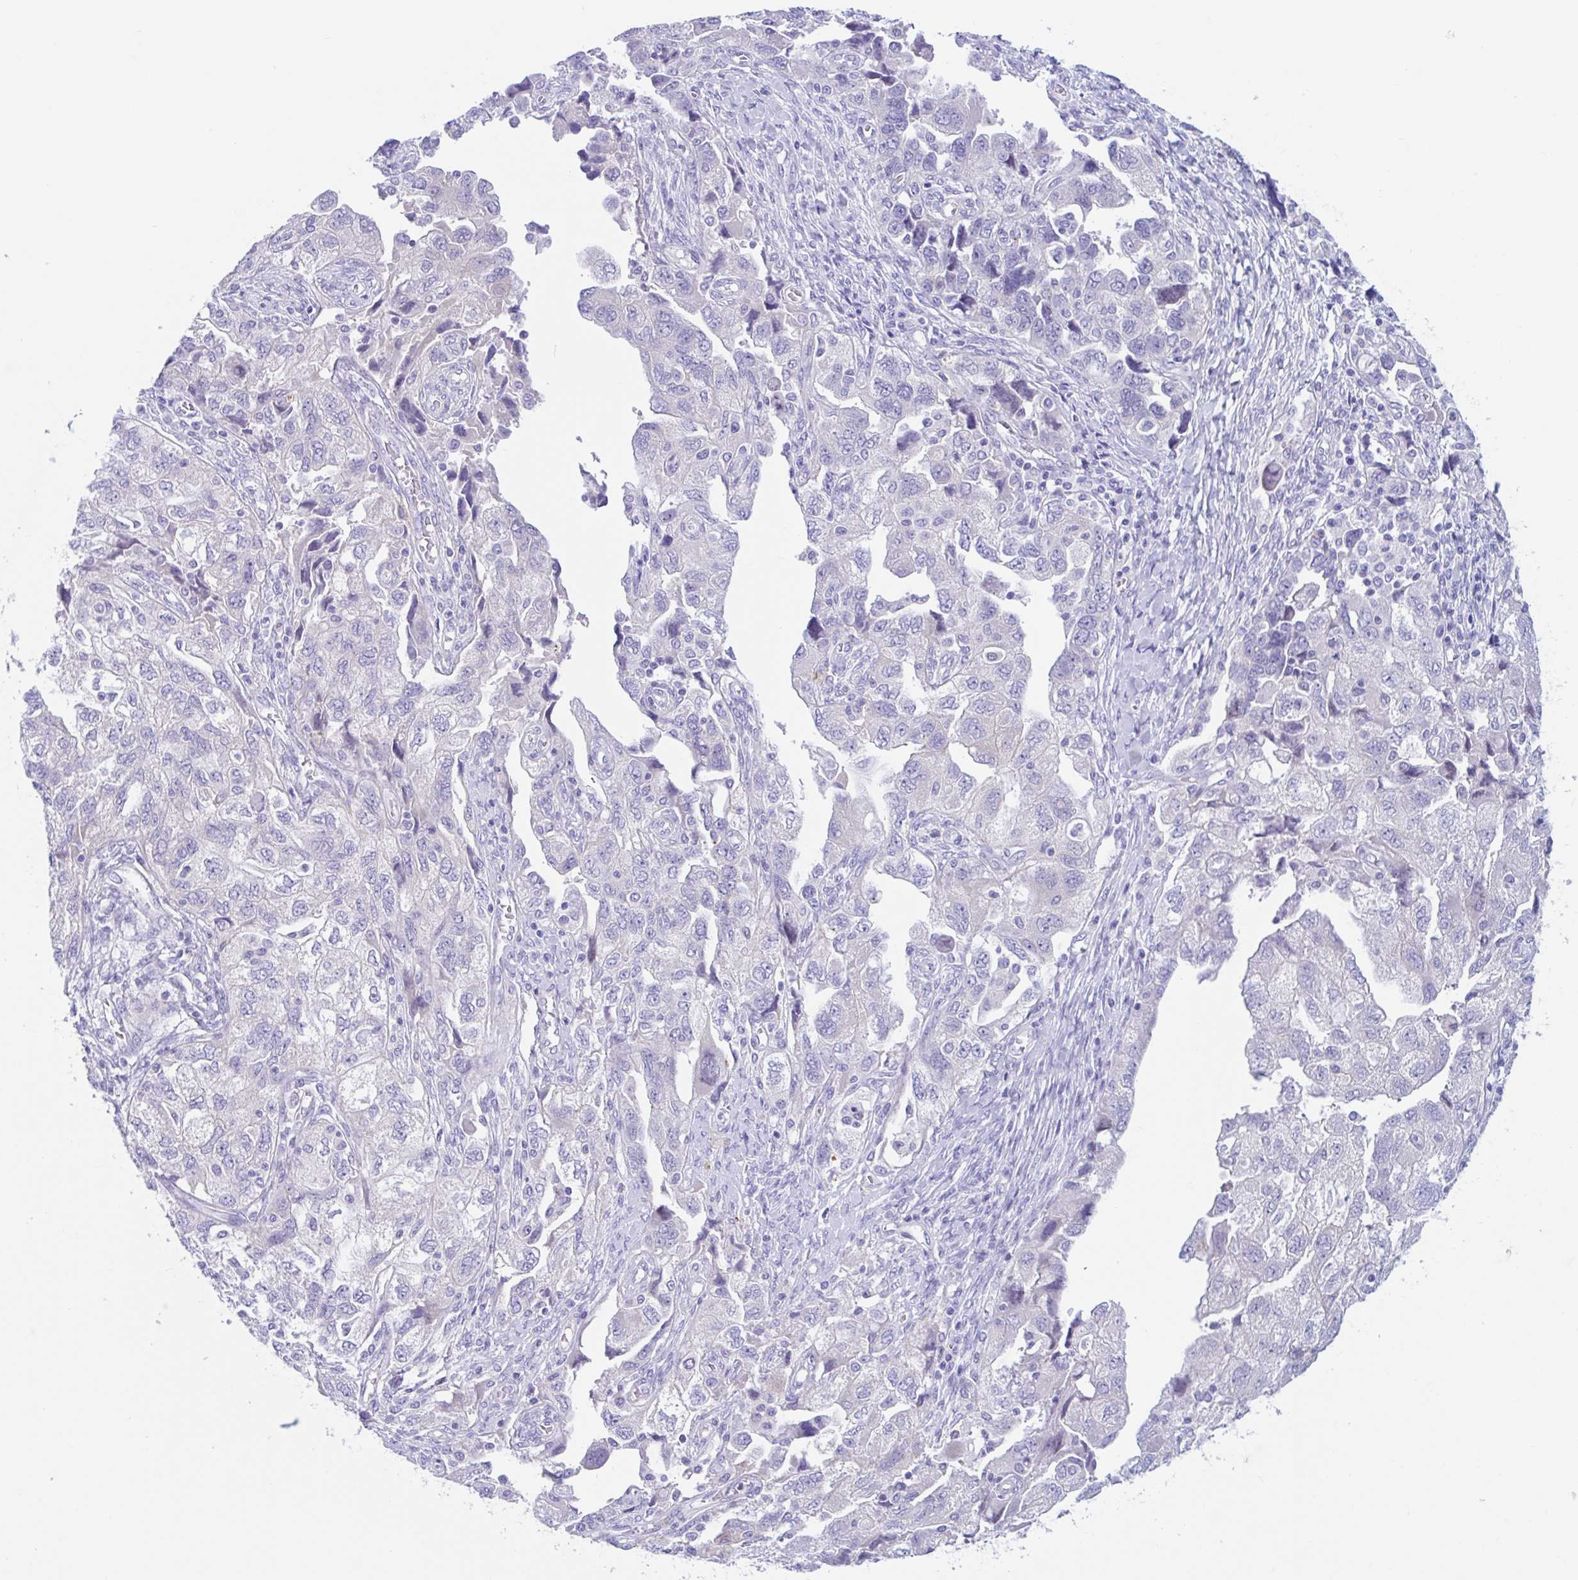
{"staining": {"intensity": "negative", "quantity": "none", "location": "none"}, "tissue": "ovarian cancer", "cell_type": "Tumor cells", "image_type": "cancer", "snomed": [{"axis": "morphology", "description": "Carcinoma, NOS"}, {"axis": "morphology", "description": "Cystadenocarcinoma, serous, NOS"}, {"axis": "topography", "description": "Ovary"}], "caption": "The IHC micrograph has no significant expression in tumor cells of ovarian cancer tissue.", "gene": "OR6N2", "patient": {"sex": "female", "age": 69}}